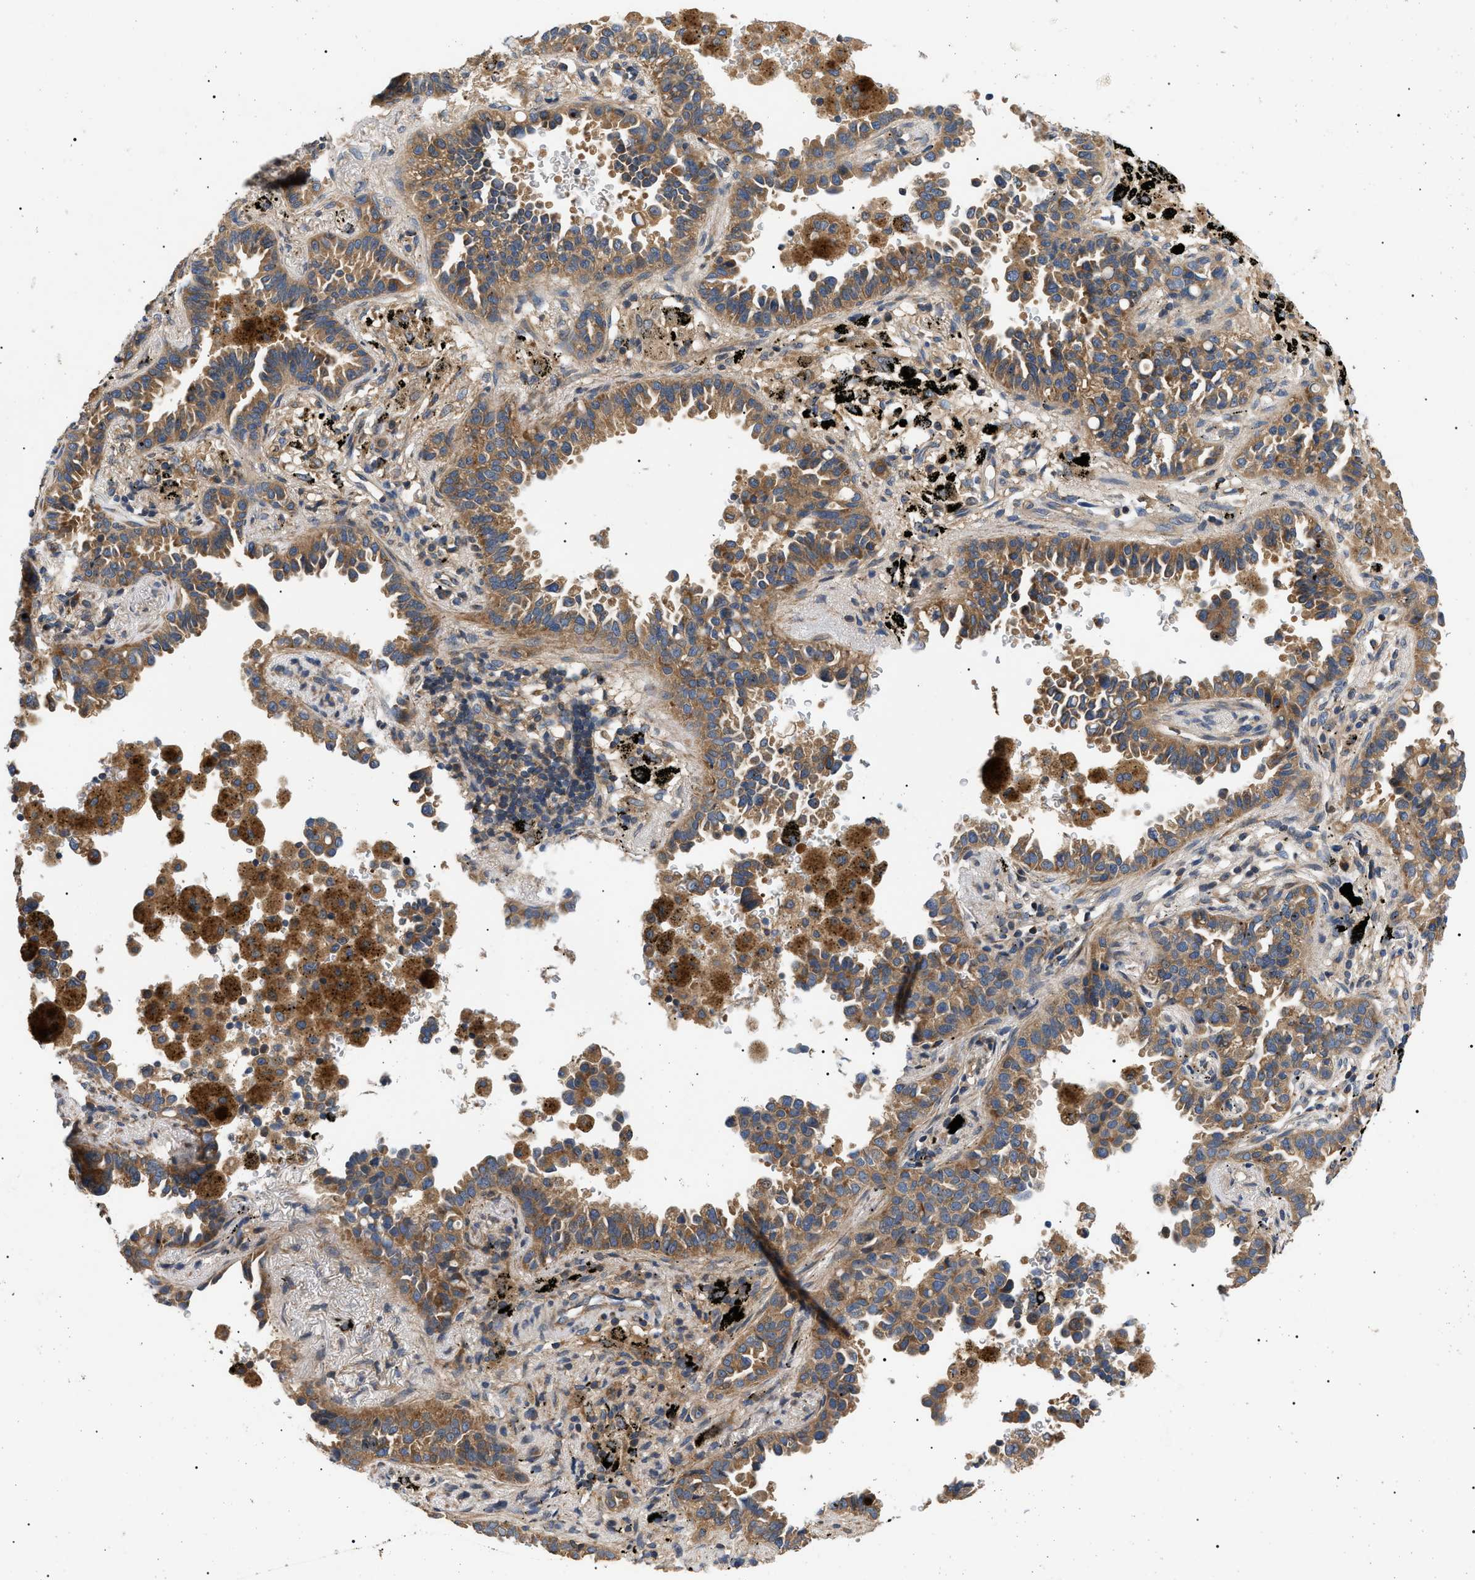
{"staining": {"intensity": "moderate", "quantity": ">75%", "location": "cytoplasmic/membranous"}, "tissue": "lung cancer", "cell_type": "Tumor cells", "image_type": "cancer", "snomed": [{"axis": "morphology", "description": "Normal tissue, NOS"}, {"axis": "morphology", "description": "Adenocarcinoma, NOS"}, {"axis": "topography", "description": "Lung"}], "caption": "The histopathology image shows staining of lung cancer, revealing moderate cytoplasmic/membranous protein expression (brown color) within tumor cells.", "gene": "PPM1B", "patient": {"sex": "male", "age": 59}}